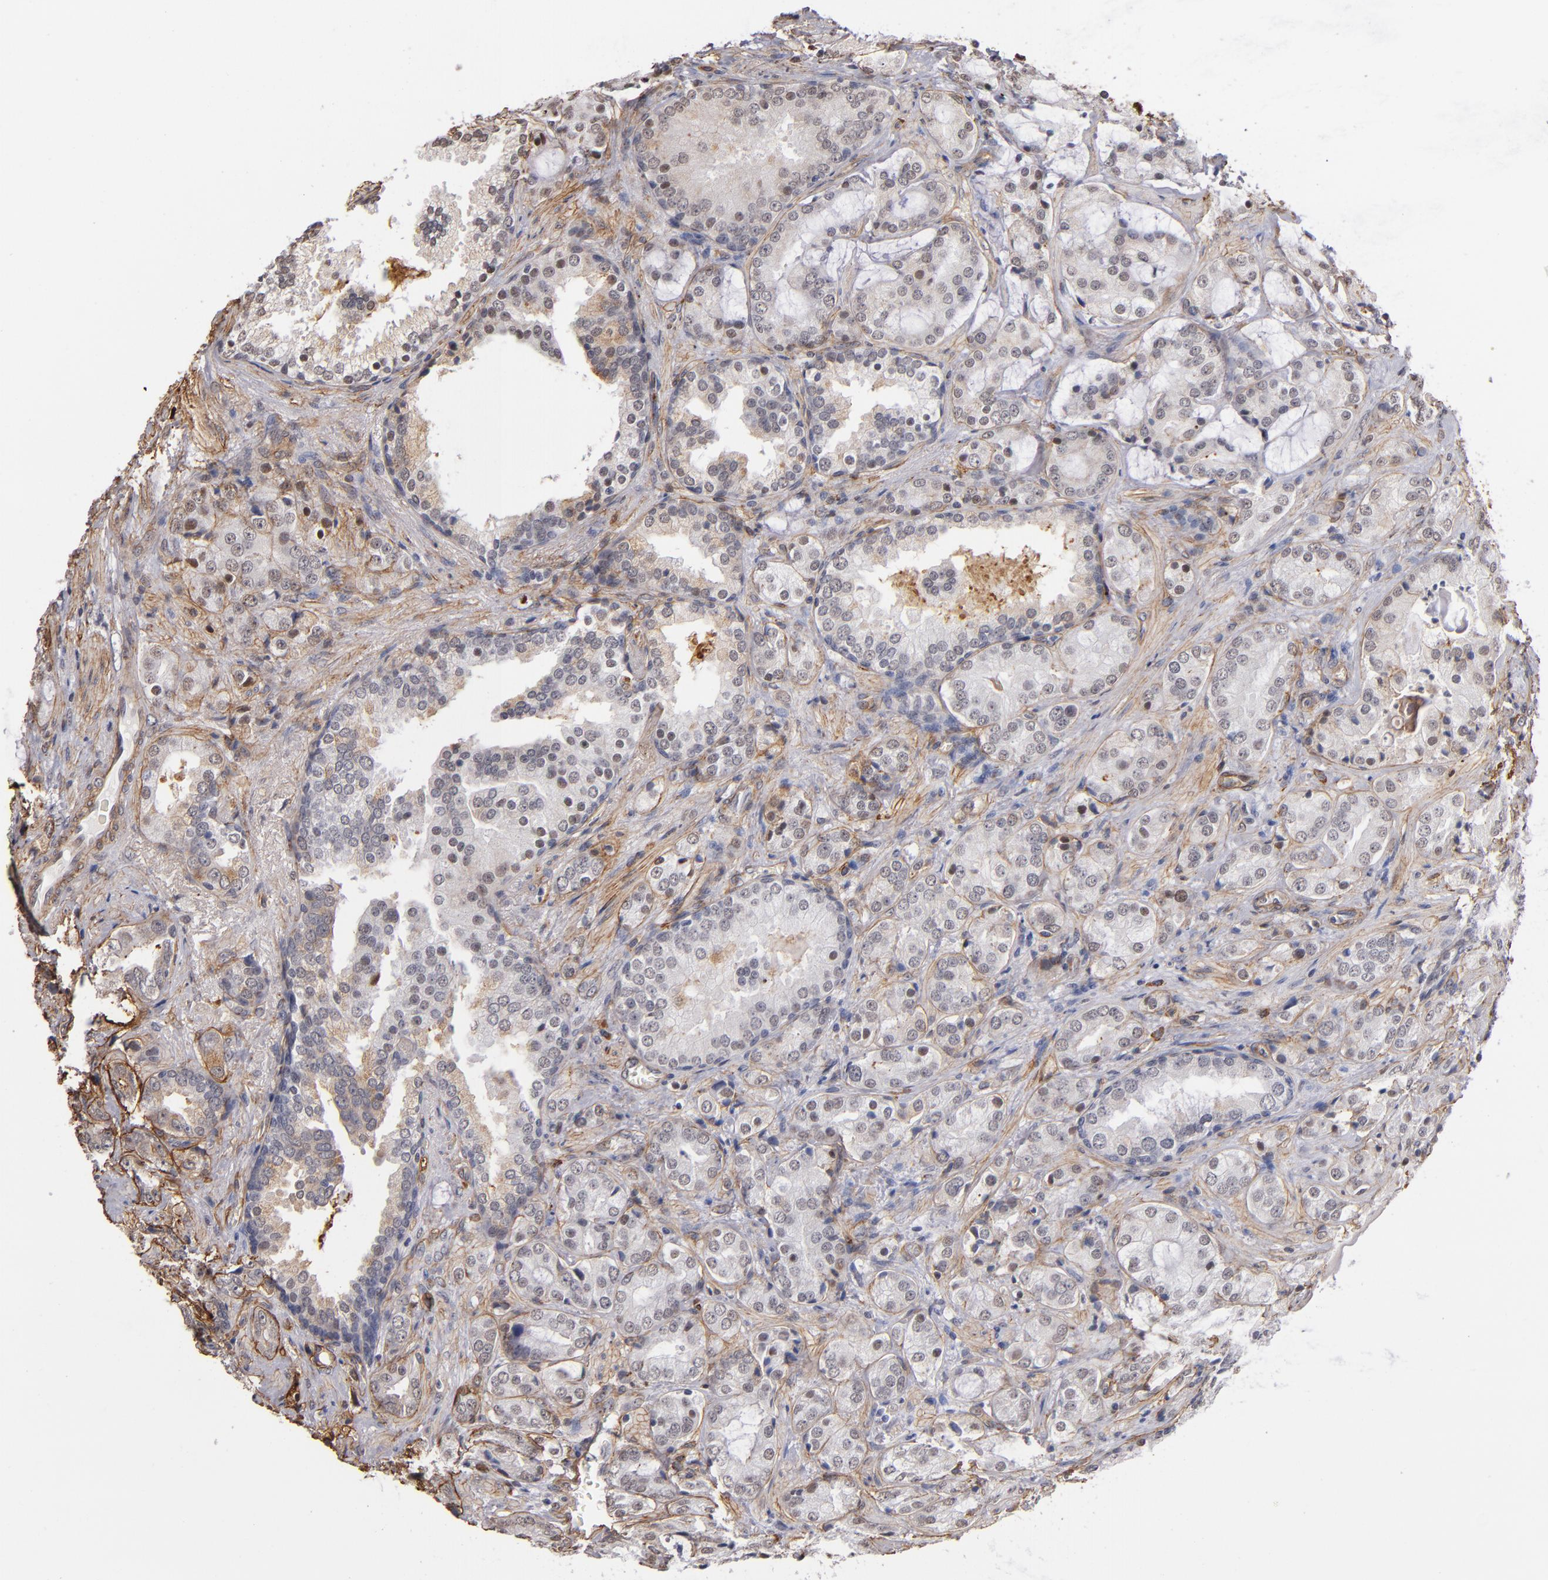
{"staining": {"intensity": "moderate", "quantity": "<25%", "location": "cytoplasmic/membranous"}, "tissue": "prostate cancer", "cell_type": "Tumor cells", "image_type": "cancer", "snomed": [{"axis": "morphology", "description": "Adenocarcinoma, Medium grade"}, {"axis": "topography", "description": "Prostate"}], "caption": "IHC (DAB (3,3'-diaminobenzidine)) staining of human prostate cancer exhibits moderate cytoplasmic/membranous protein positivity in about <25% of tumor cells.", "gene": "LAMC1", "patient": {"sex": "male", "age": 70}}